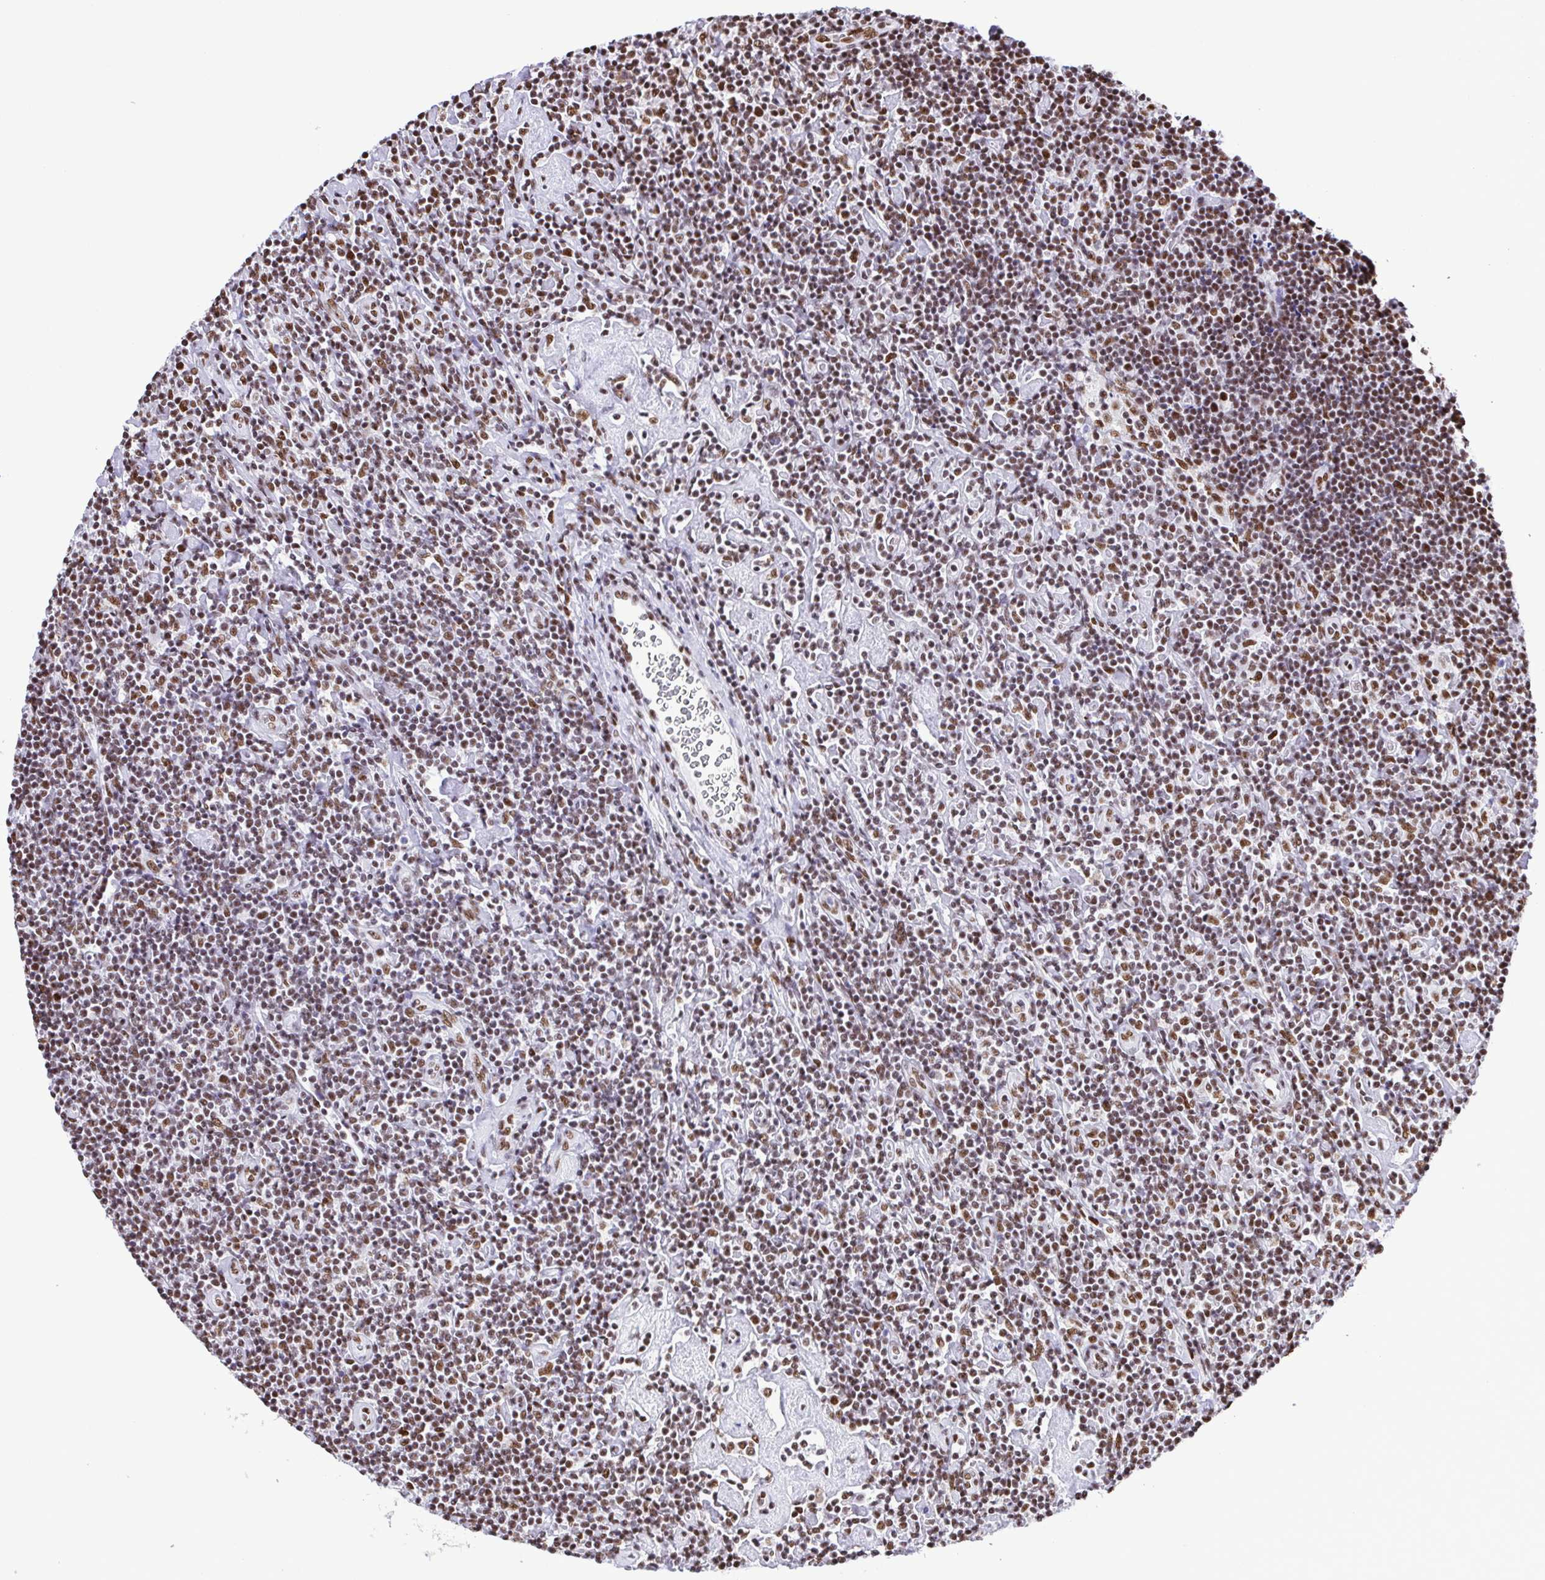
{"staining": {"intensity": "moderate", "quantity": ">75%", "location": "nuclear"}, "tissue": "lymphoma", "cell_type": "Tumor cells", "image_type": "cancer", "snomed": [{"axis": "morphology", "description": "Hodgkin's disease, NOS"}, {"axis": "topography", "description": "Lymph node"}], "caption": "Tumor cells show medium levels of moderate nuclear staining in approximately >75% of cells in Hodgkin's disease.", "gene": "TRIM28", "patient": {"sex": "male", "age": 40}}